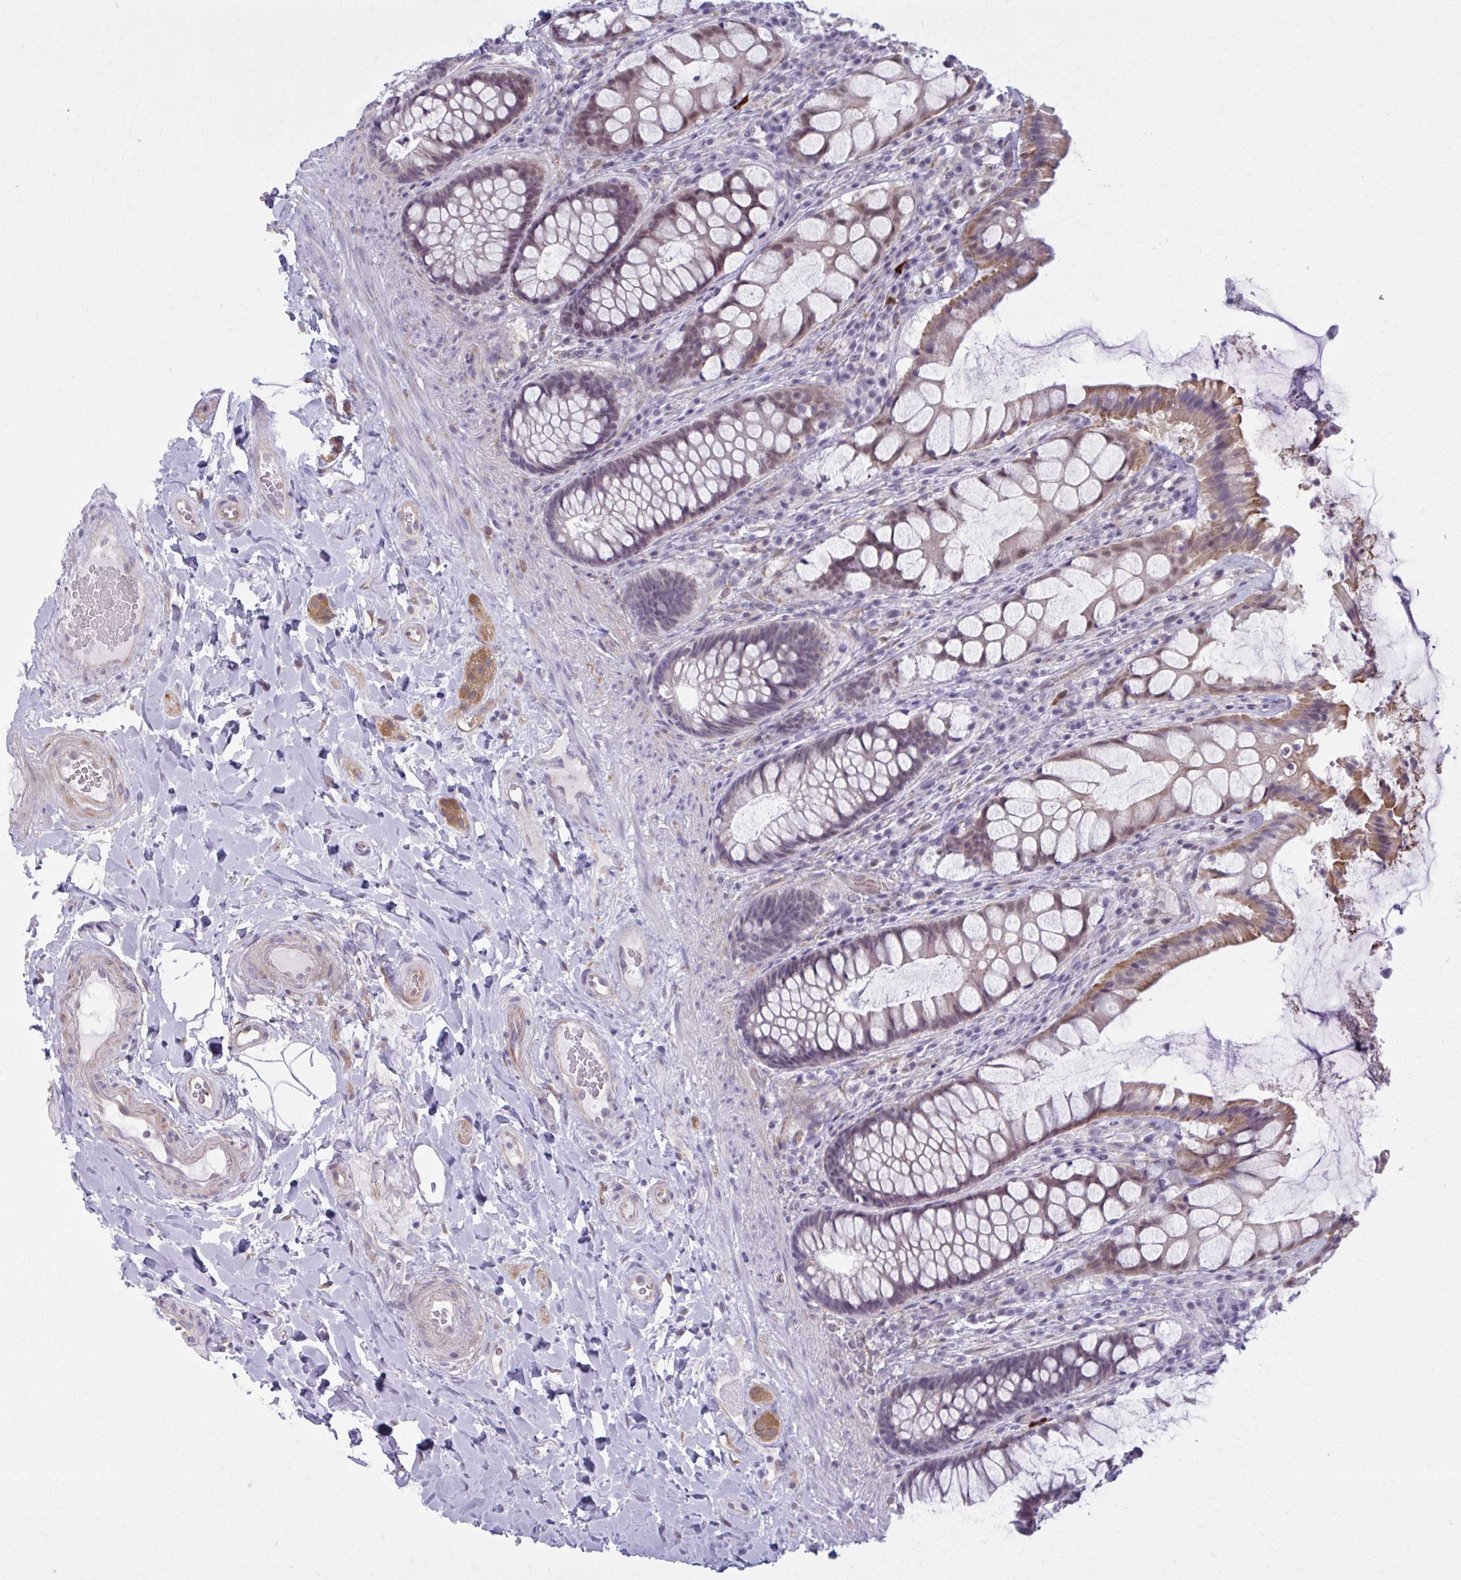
{"staining": {"intensity": "moderate", "quantity": "25%-75%", "location": "cytoplasmic/membranous"}, "tissue": "rectum", "cell_type": "Glandular cells", "image_type": "normal", "snomed": [{"axis": "morphology", "description": "Normal tissue, NOS"}, {"axis": "topography", "description": "Rectum"}], "caption": "The photomicrograph displays immunohistochemical staining of unremarkable rectum. There is moderate cytoplasmic/membranous staining is present in approximately 25%-75% of glandular cells. (IHC, brightfield microscopy, high magnification).", "gene": "NUMBL", "patient": {"sex": "female", "age": 58}}